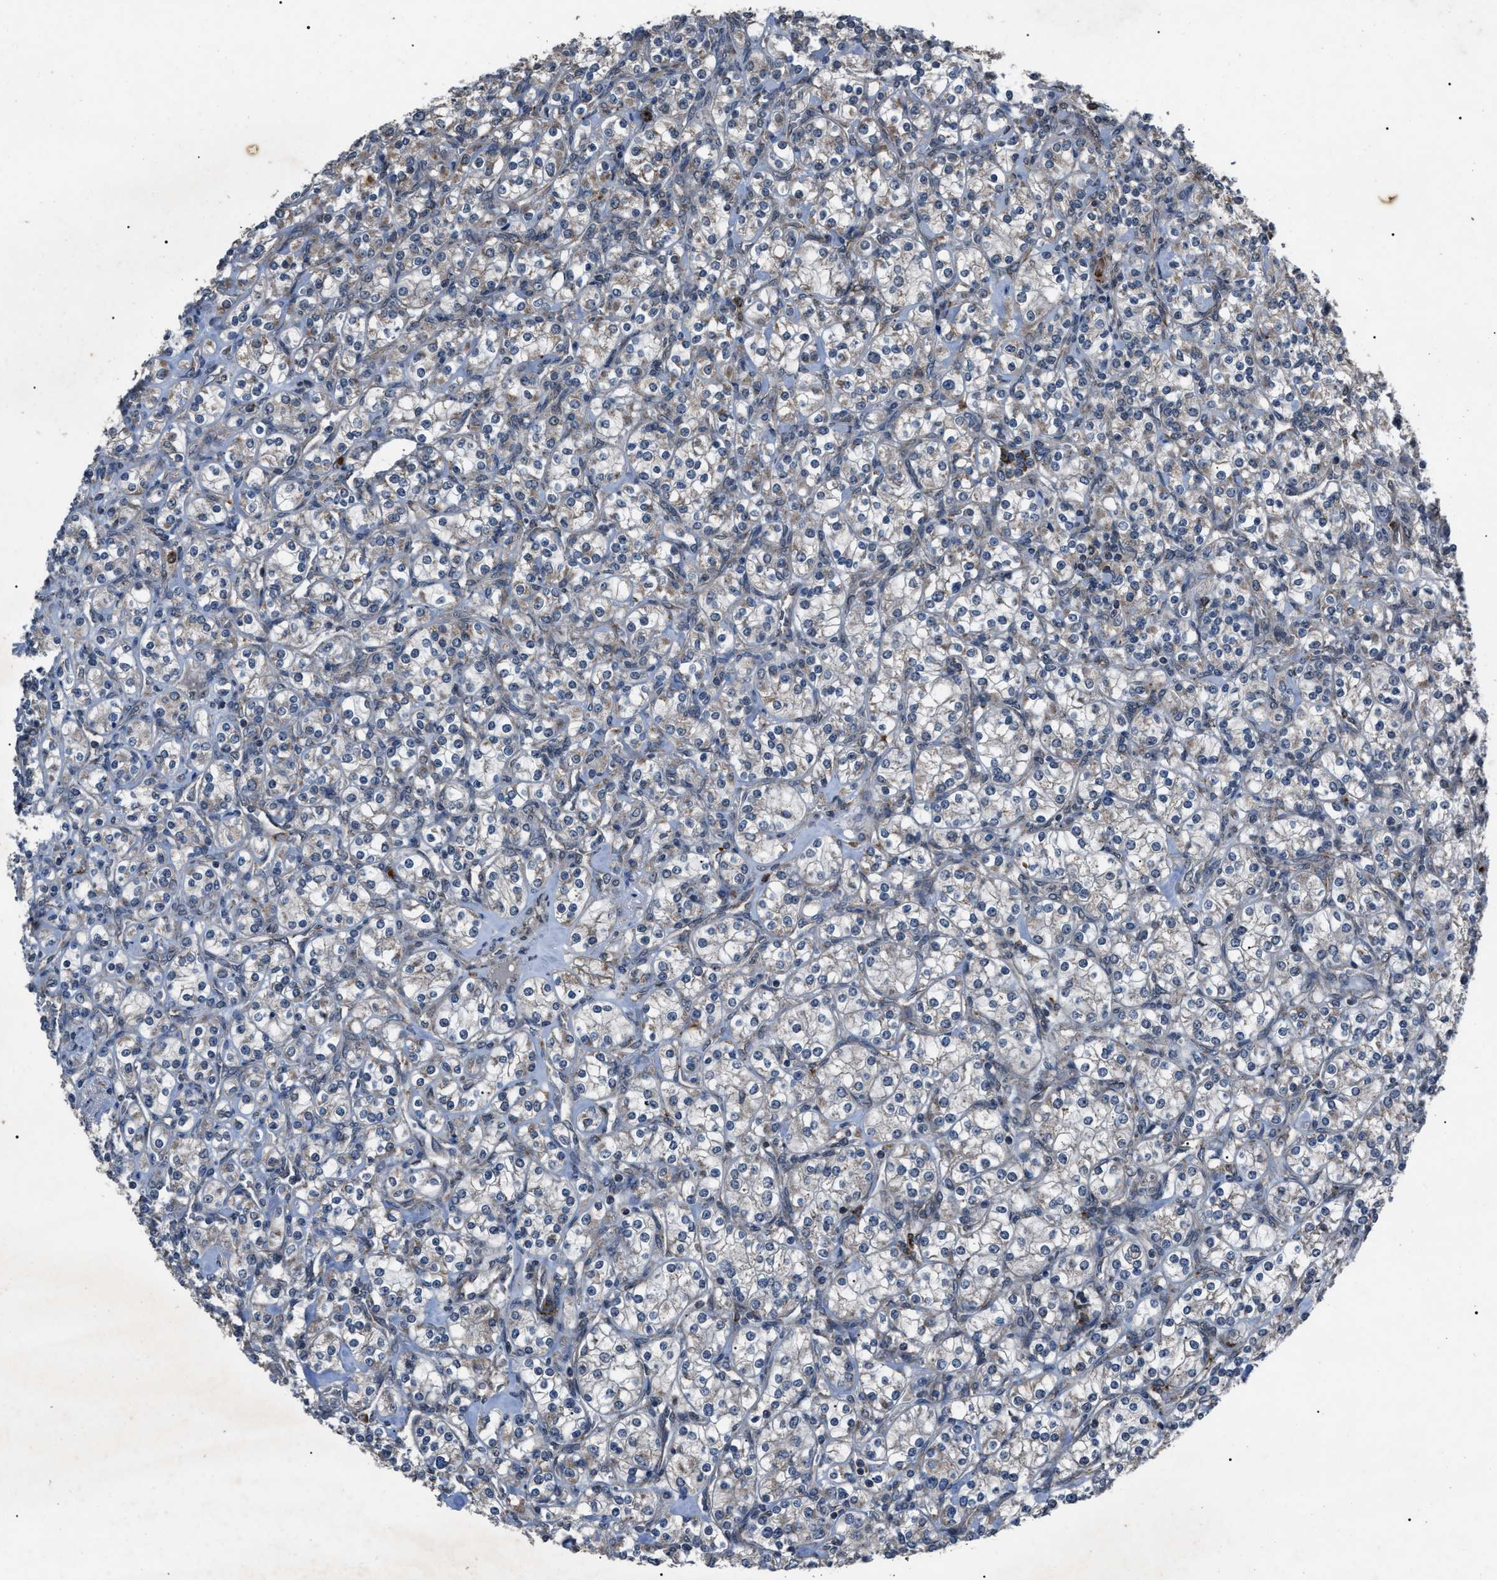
{"staining": {"intensity": "weak", "quantity": "<25%", "location": "cytoplasmic/membranous"}, "tissue": "renal cancer", "cell_type": "Tumor cells", "image_type": "cancer", "snomed": [{"axis": "morphology", "description": "Adenocarcinoma, NOS"}, {"axis": "topography", "description": "Kidney"}], "caption": "Protein analysis of renal cancer (adenocarcinoma) reveals no significant positivity in tumor cells.", "gene": "ZFAND2A", "patient": {"sex": "male", "age": 77}}